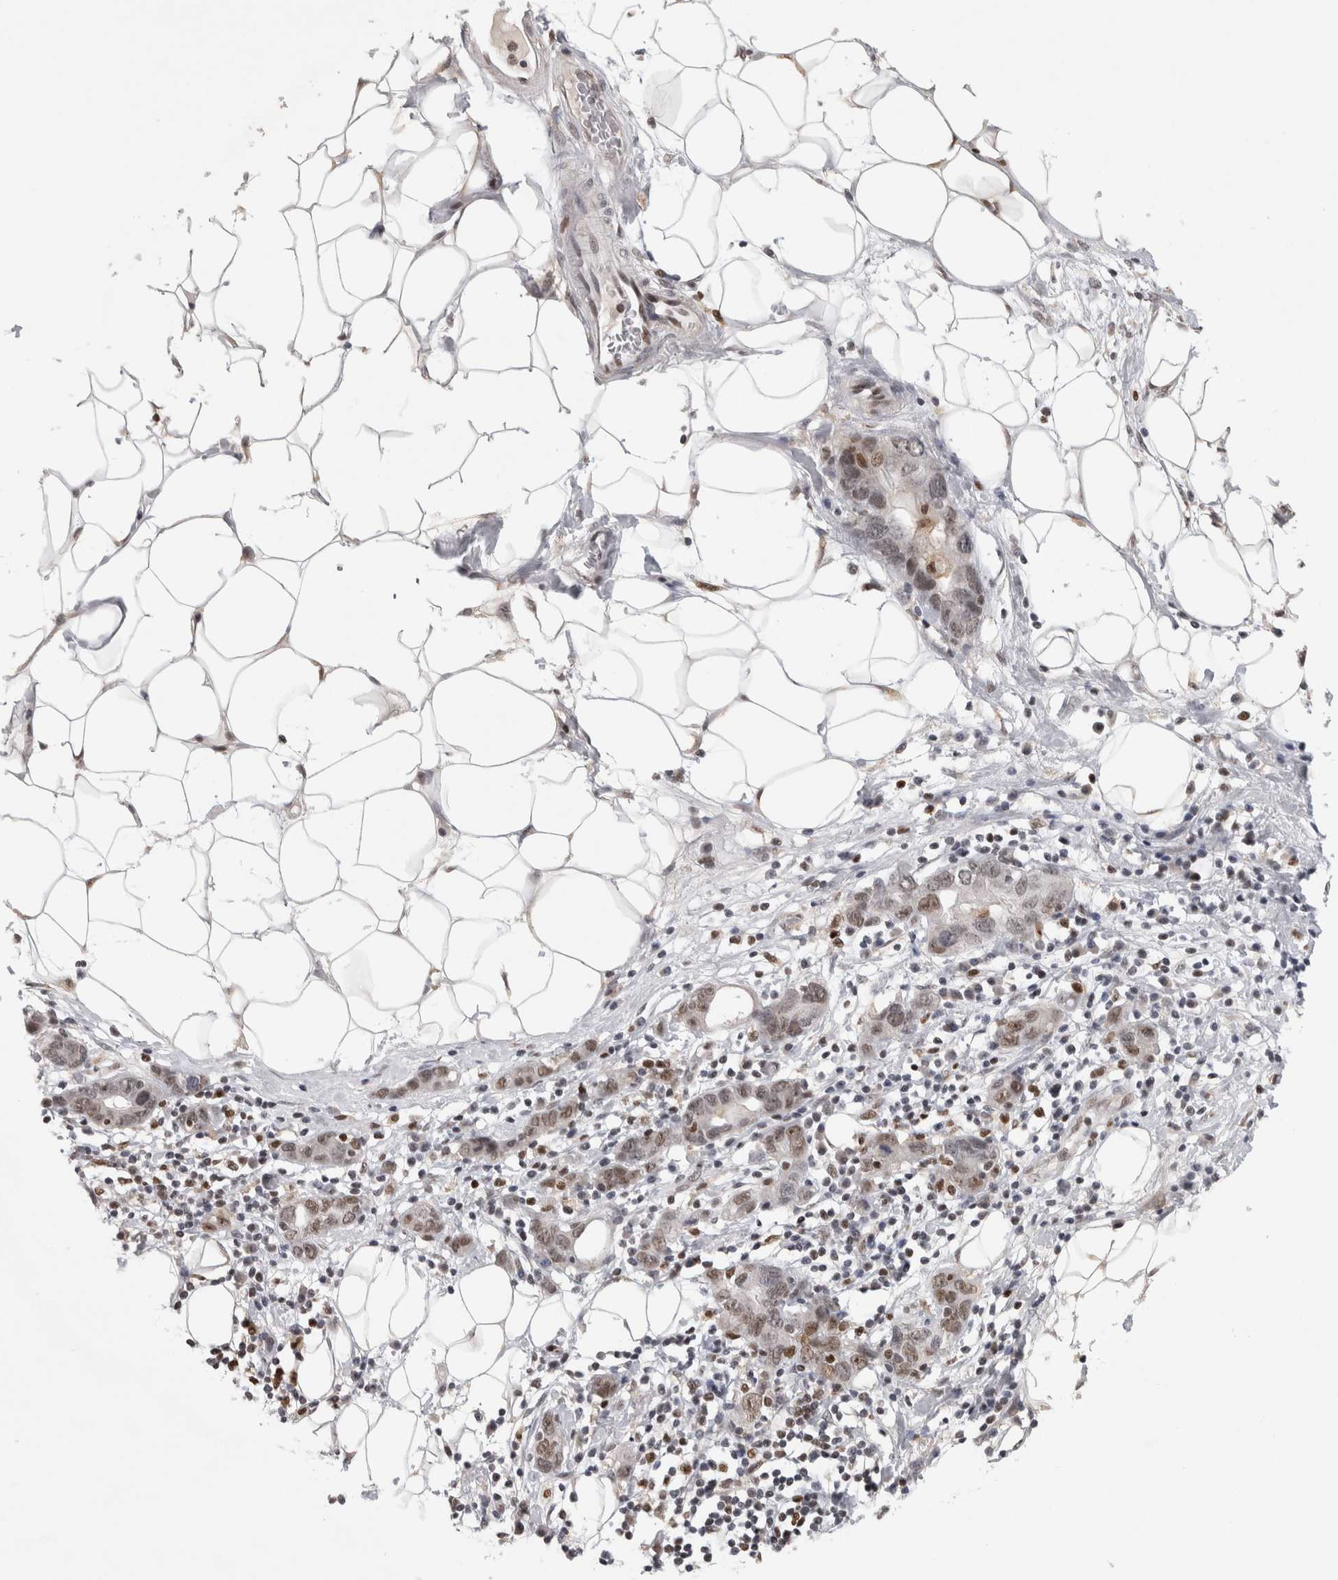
{"staining": {"intensity": "weak", "quantity": "25%-75%", "location": "nuclear"}, "tissue": "stomach cancer", "cell_type": "Tumor cells", "image_type": "cancer", "snomed": [{"axis": "morphology", "description": "Adenocarcinoma, NOS"}, {"axis": "topography", "description": "Stomach, lower"}], "caption": "Tumor cells exhibit weak nuclear positivity in about 25%-75% of cells in stomach adenocarcinoma.", "gene": "SRARP", "patient": {"sex": "female", "age": 93}}